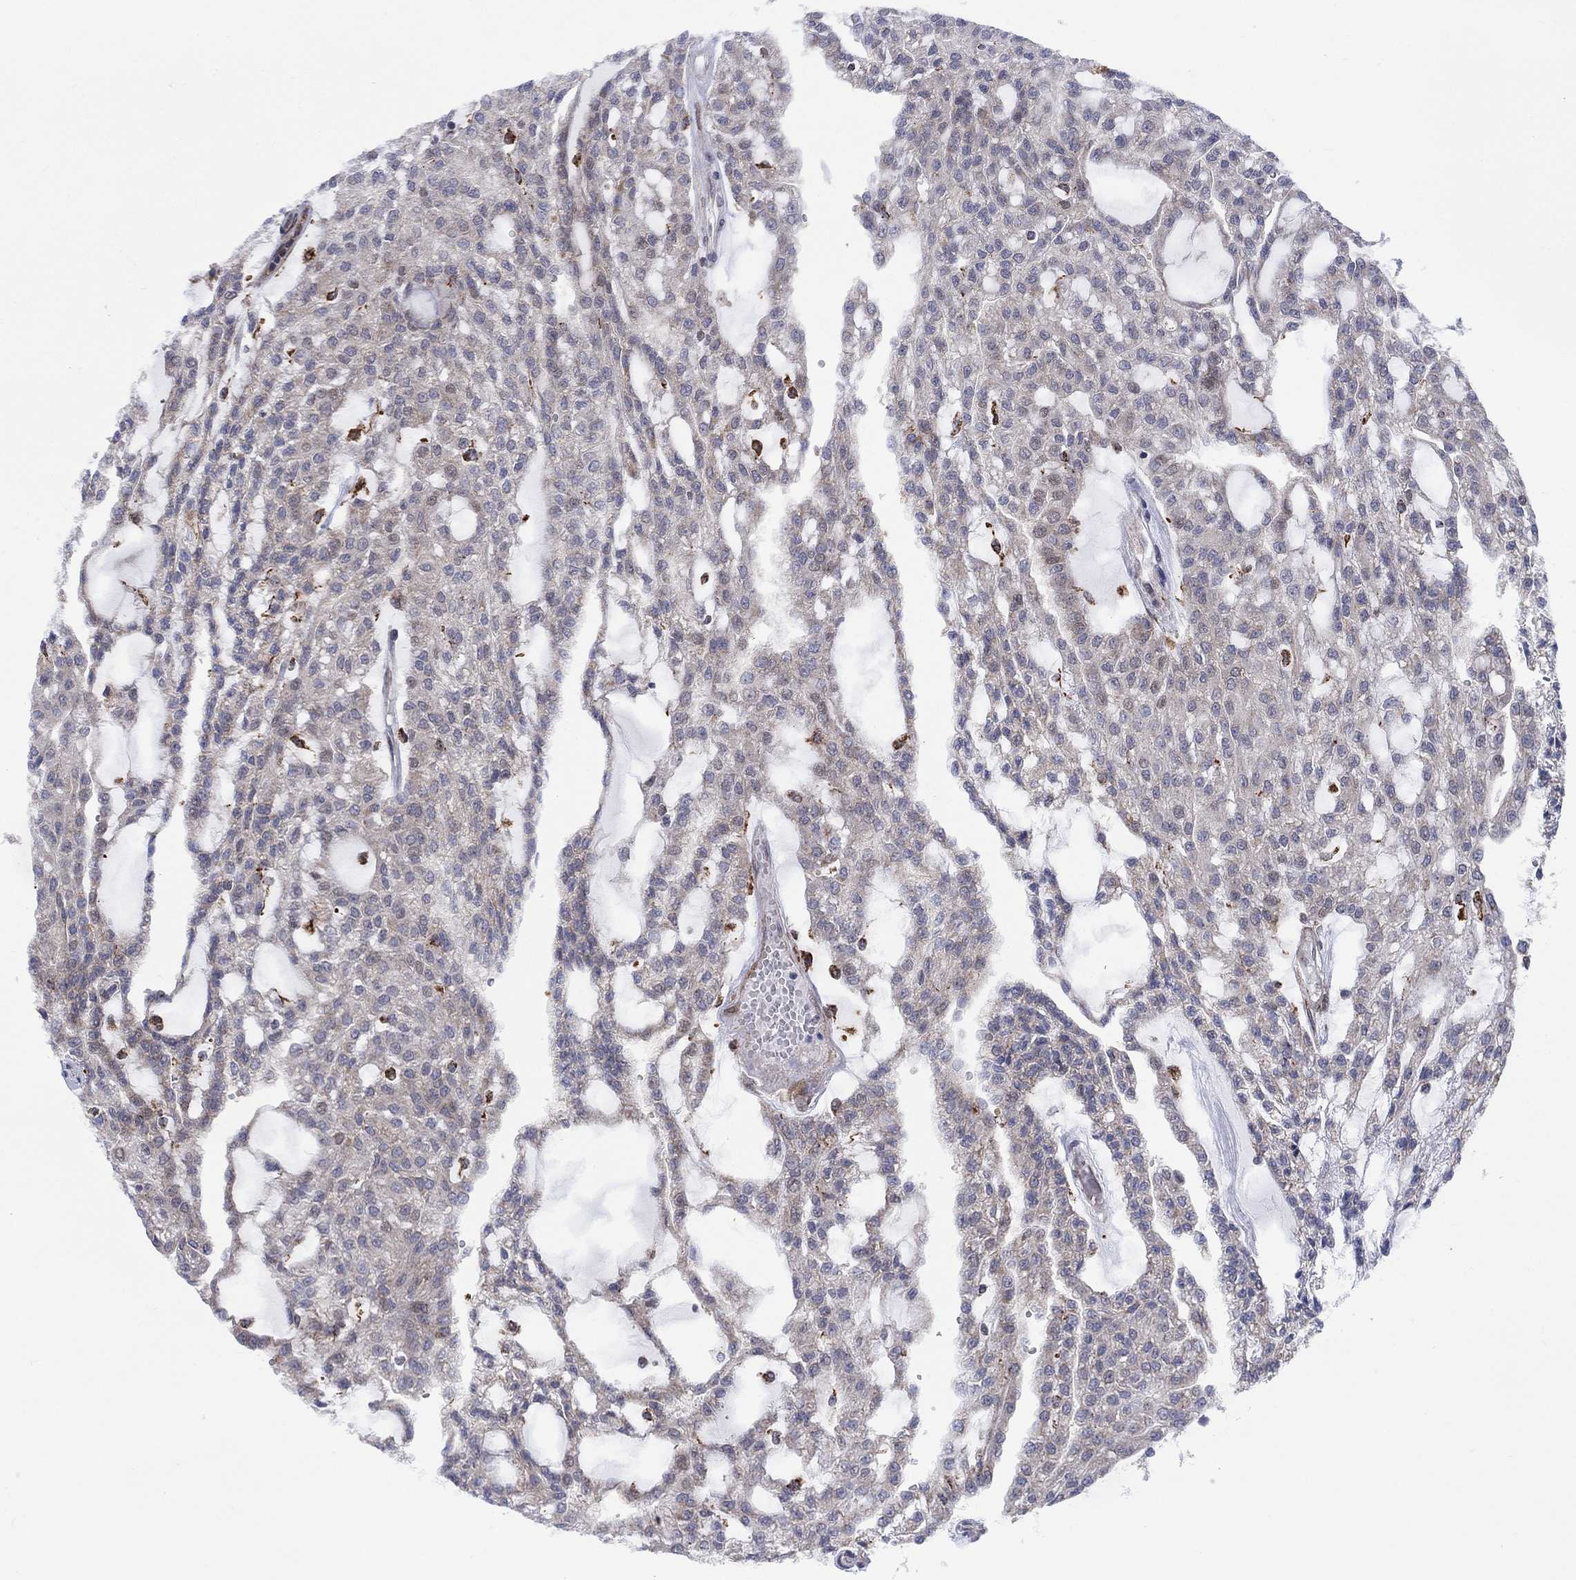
{"staining": {"intensity": "negative", "quantity": "none", "location": "none"}, "tissue": "renal cancer", "cell_type": "Tumor cells", "image_type": "cancer", "snomed": [{"axis": "morphology", "description": "Adenocarcinoma, NOS"}, {"axis": "topography", "description": "Kidney"}], "caption": "IHC photomicrograph of renal adenocarcinoma stained for a protein (brown), which demonstrates no expression in tumor cells.", "gene": "SLC35F2", "patient": {"sex": "male", "age": 63}}